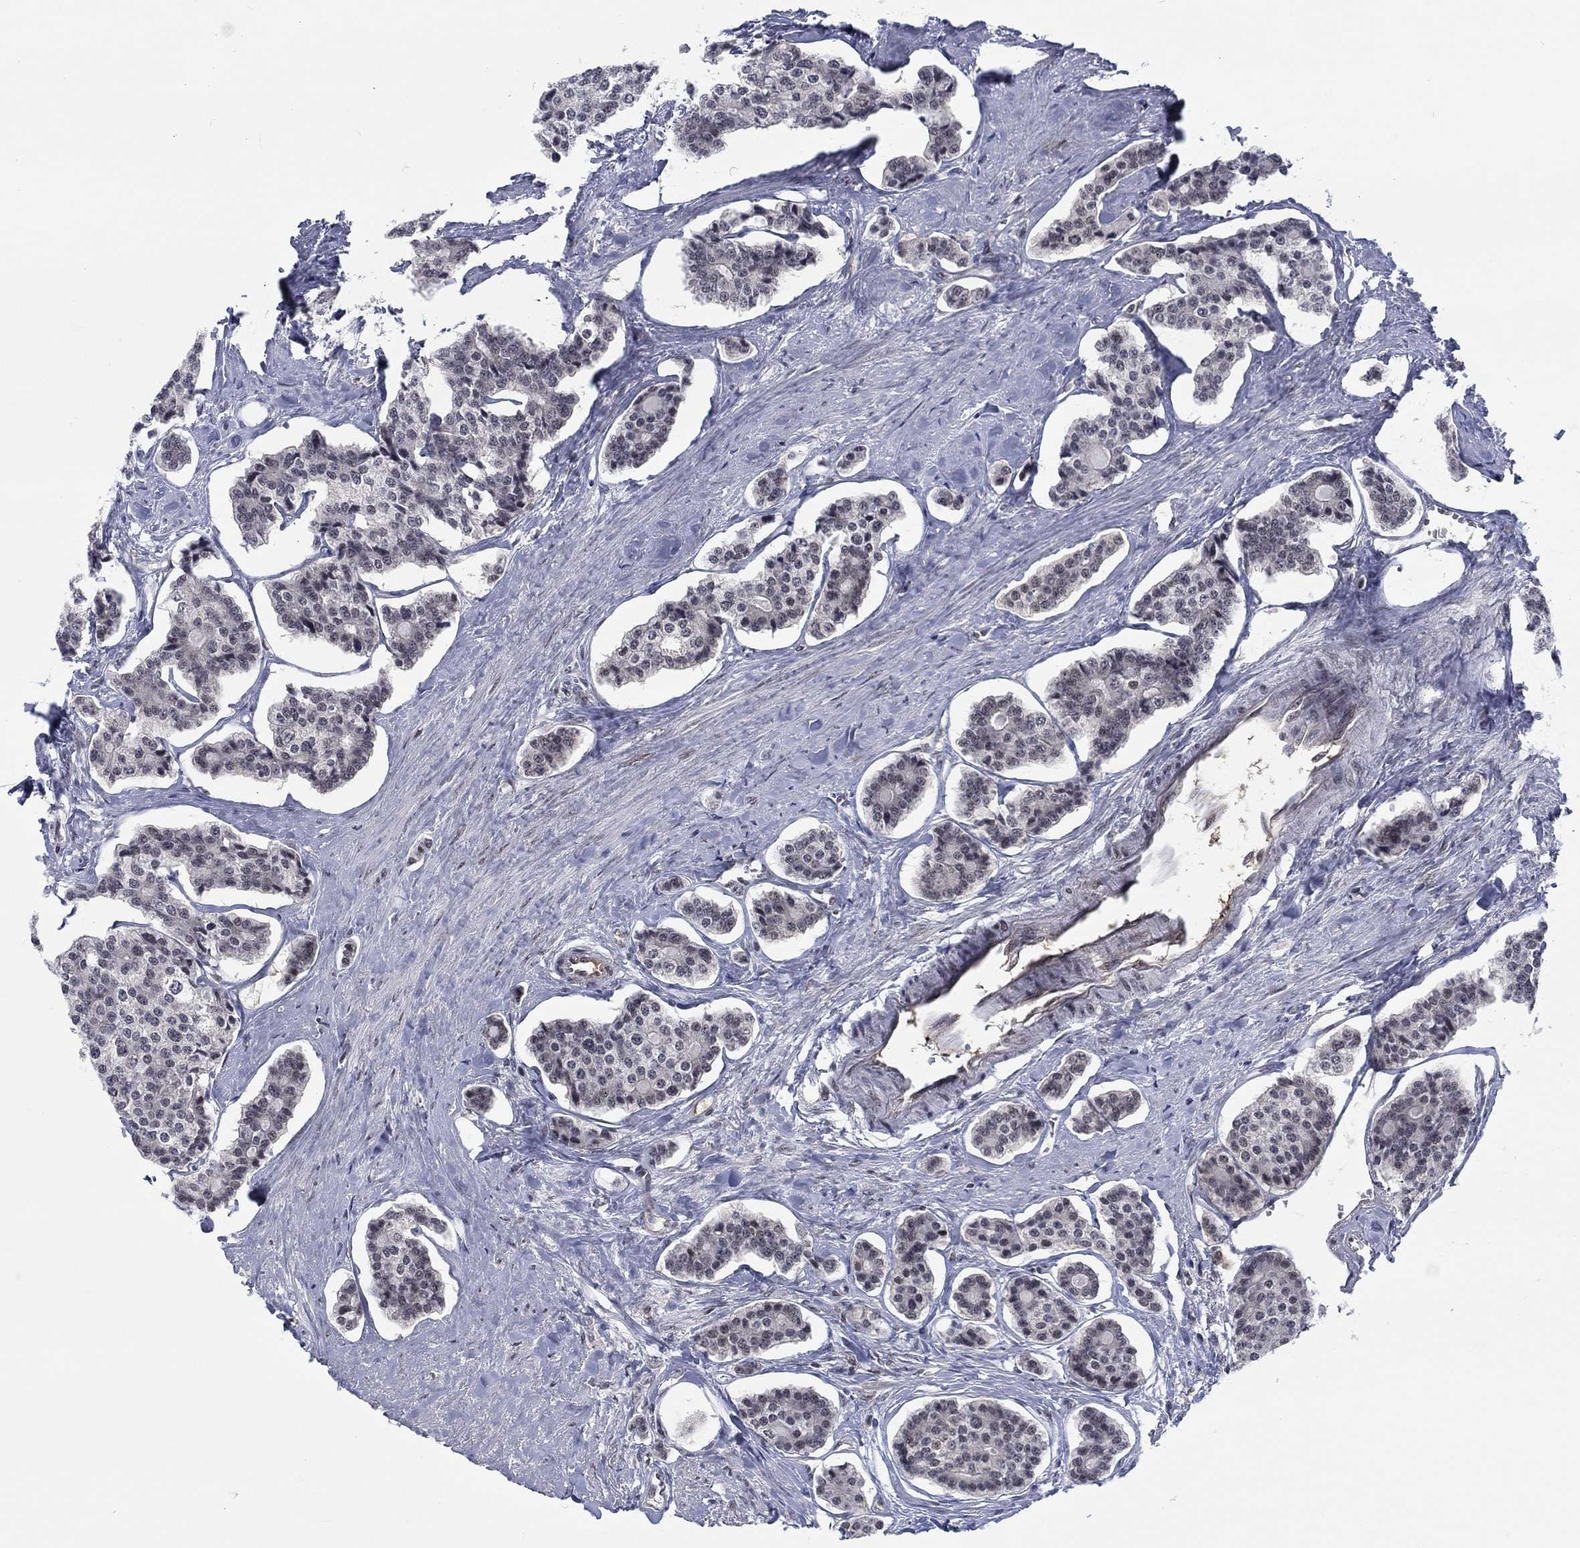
{"staining": {"intensity": "weak", "quantity": "25%-75%", "location": "nuclear"}, "tissue": "carcinoid", "cell_type": "Tumor cells", "image_type": "cancer", "snomed": [{"axis": "morphology", "description": "Carcinoid, malignant, NOS"}, {"axis": "topography", "description": "Small intestine"}], "caption": "Carcinoid (malignant) tissue exhibits weak nuclear positivity in about 25%-75% of tumor cells, visualized by immunohistochemistry.", "gene": "FYTTD1", "patient": {"sex": "female", "age": 65}}